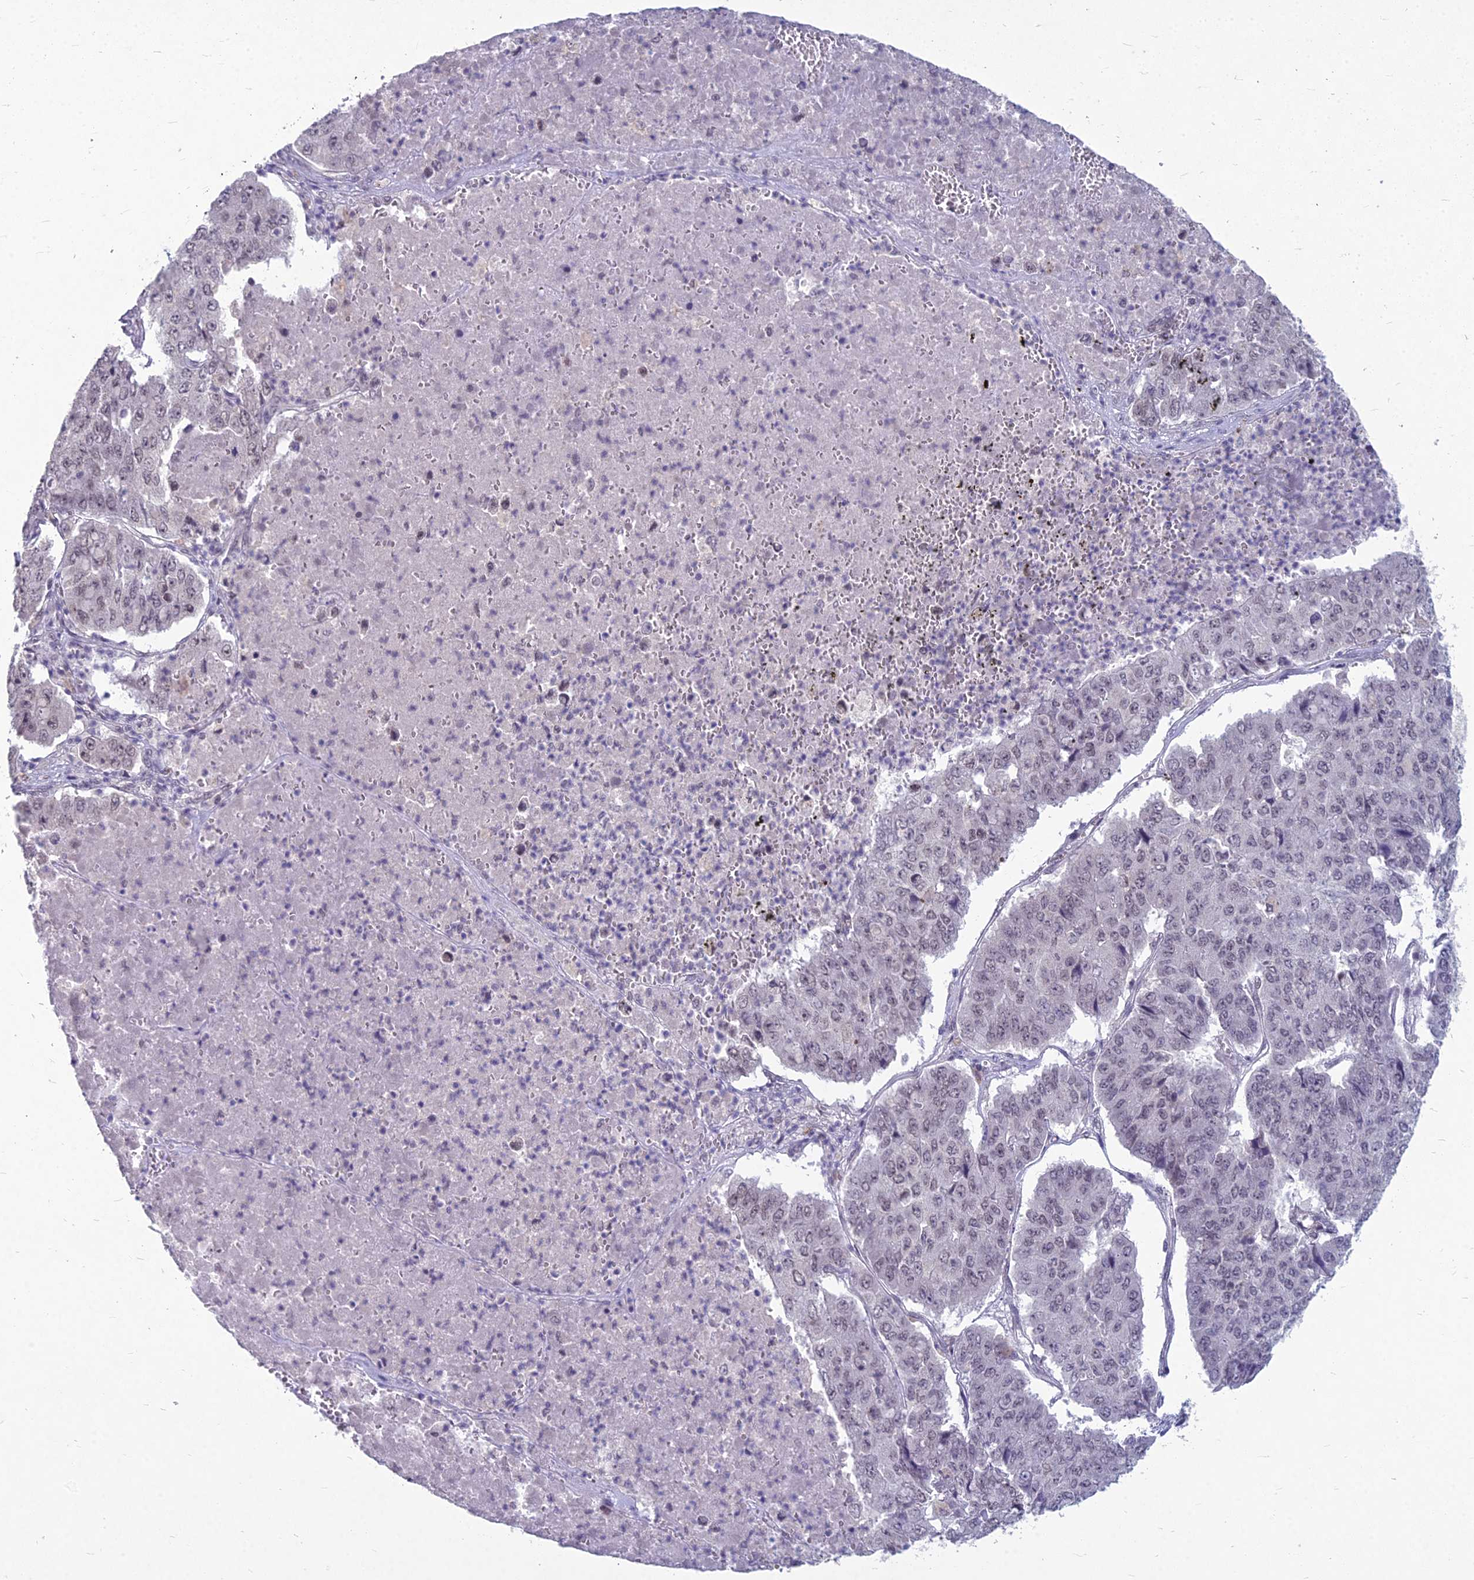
{"staining": {"intensity": "weak", "quantity": "<25%", "location": "nuclear"}, "tissue": "pancreatic cancer", "cell_type": "Tumor cells", "image_type": "cancer", "snomed": [{"axis": "morphology", "description": "Adenocarcinoma, NOS"}, {"axis": "topography", "description": "Pancreas"}], "caption": "Human pancreatic cancer (adenocarcinoma) stained for a protein using immunohistochemistry (IHC) reveals no positivity in tumor cells.", "gene": "KAT7", "patient": {"sex": "male", "age": 50}}